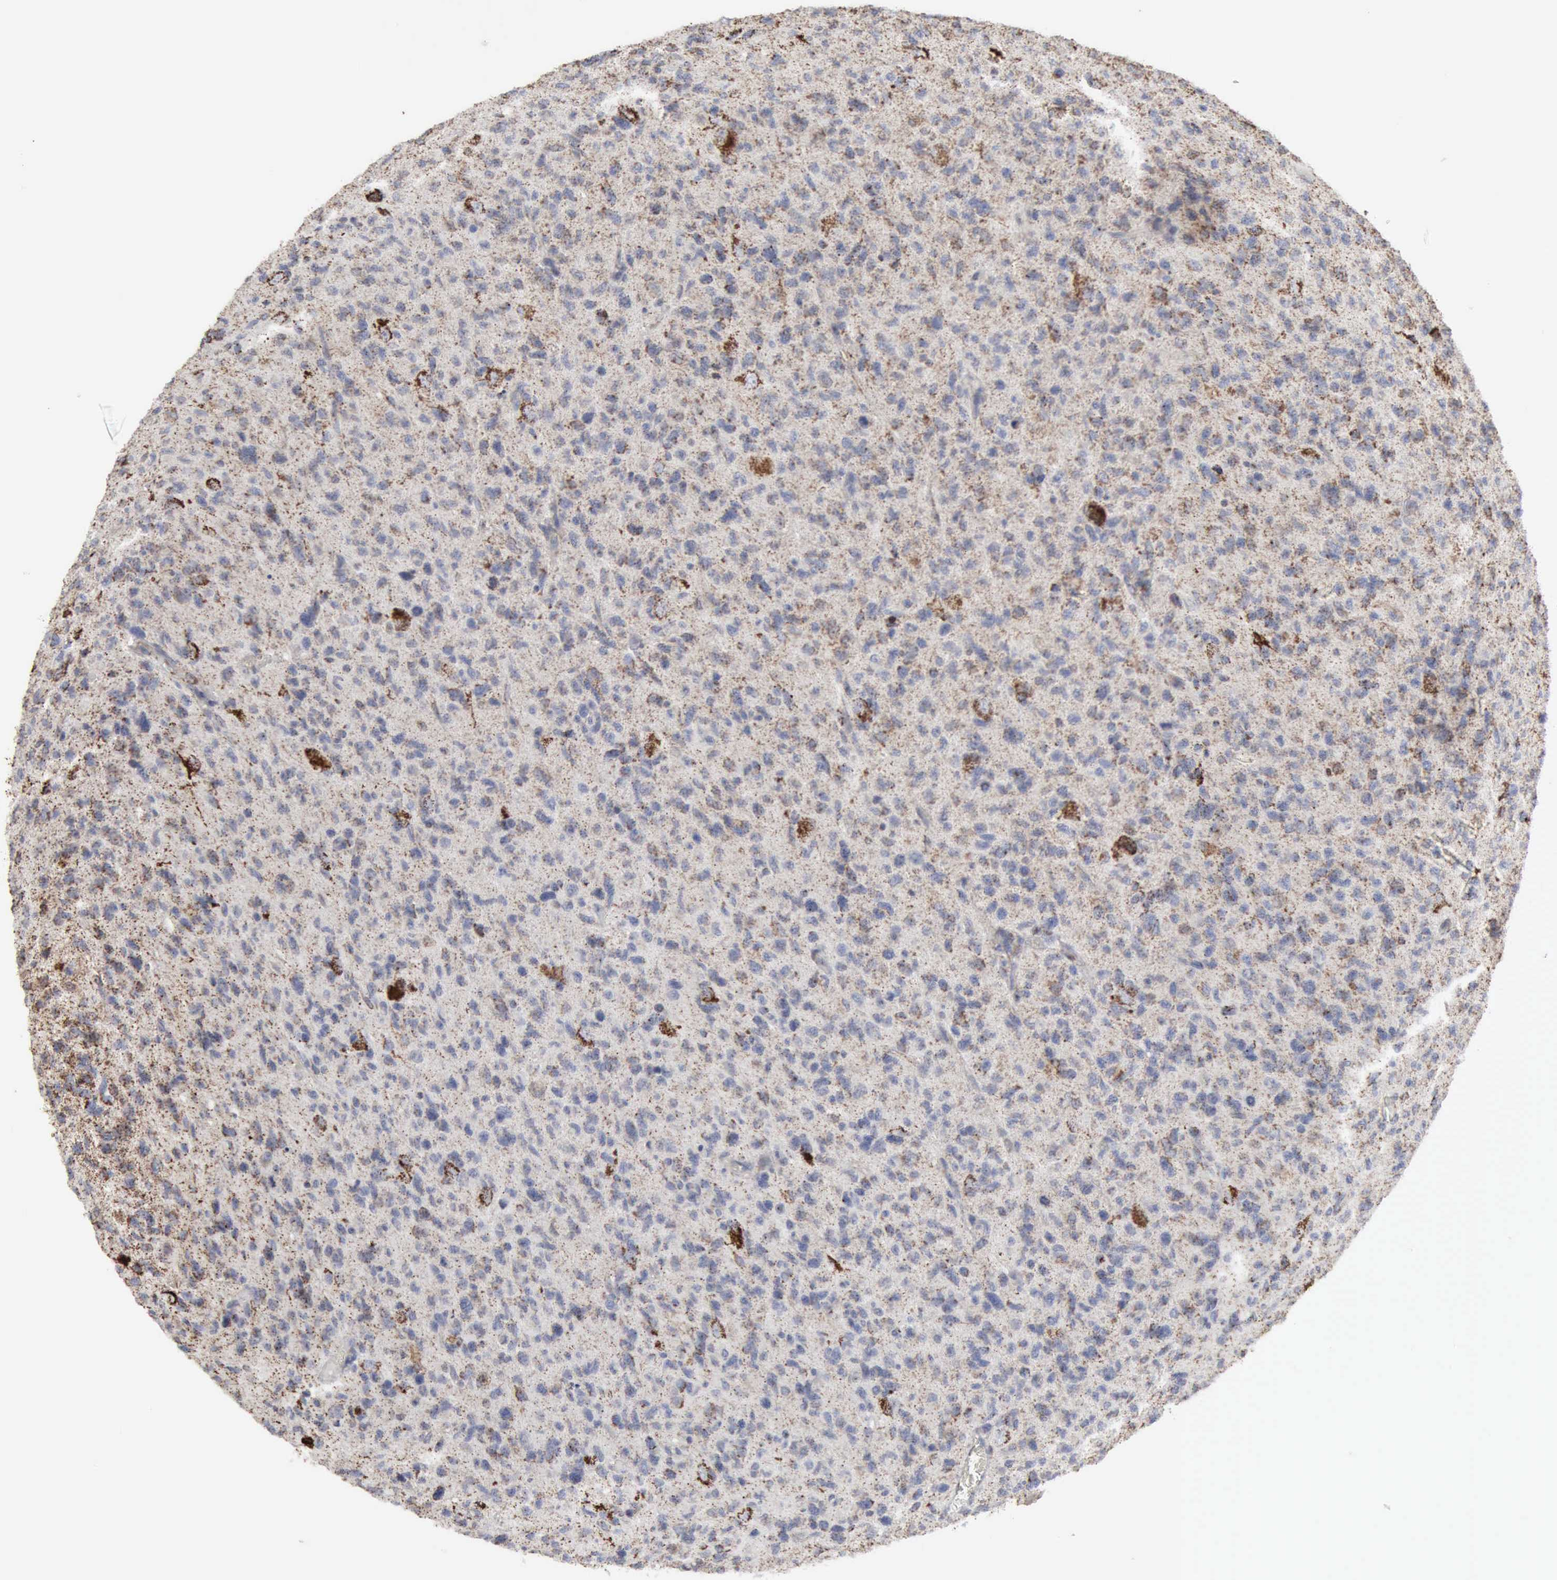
{"staining": {"intensity": "strong", "quantity": "25%-75%", "location": "cytoplasmic/membranous"}, "tissue": "glioma", "cell_type": "Tumor cells", "image_type": "cancer", "snomed": [{"axis": "morphology", "description": "Glioma, malignant, High grade"}, {"axis": "topography", "description": "Brain"}], "caption": "IHC micrograph of human malignant glioma (high-grade) stained for a protein (brown), which exhibits high levels of strong cytoplasmic/membranous expression in about 25%-75% of tumor cells.", "gene": "ACO2", "patient": {"sex": "female", "age": 60}}